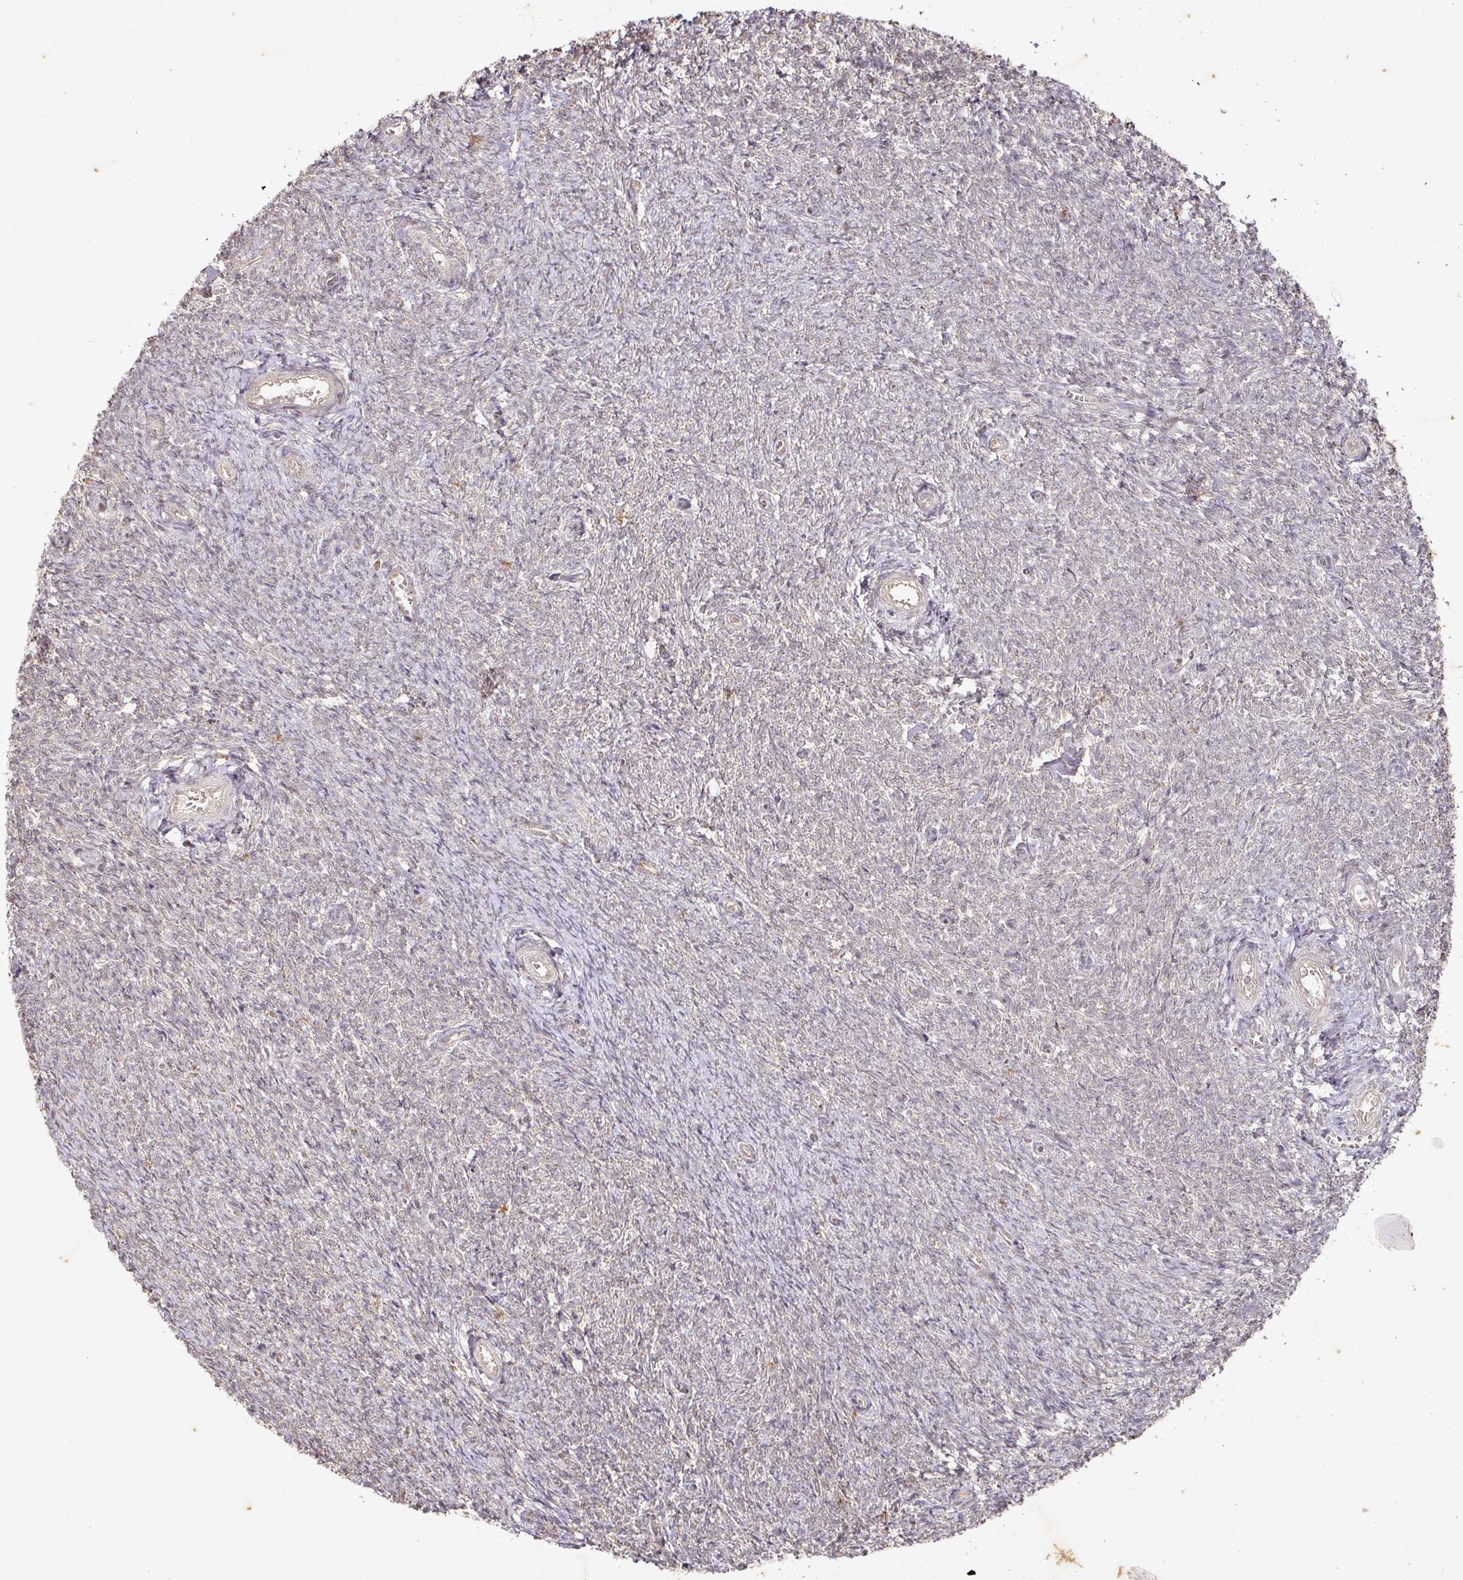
{"staining": {"intensity": "weak", "quantity": "<25%", "location": "cytoplasmic/membranous"}, "tissue": "ovary", "cell_type": "Ovarian stroma cells", "image_type": "normal", "snomed": [{"axis": "morphology", "description": "Normal tissue, NOS"}, {"axis": "topography", "description": "Ovary"}], "caption": "Ovary stained for a protein using IHC exhibits no positivity ovarian stroma cells.", "gene": "CAPN5", "patient": {"sex": "female", "age": 44}}